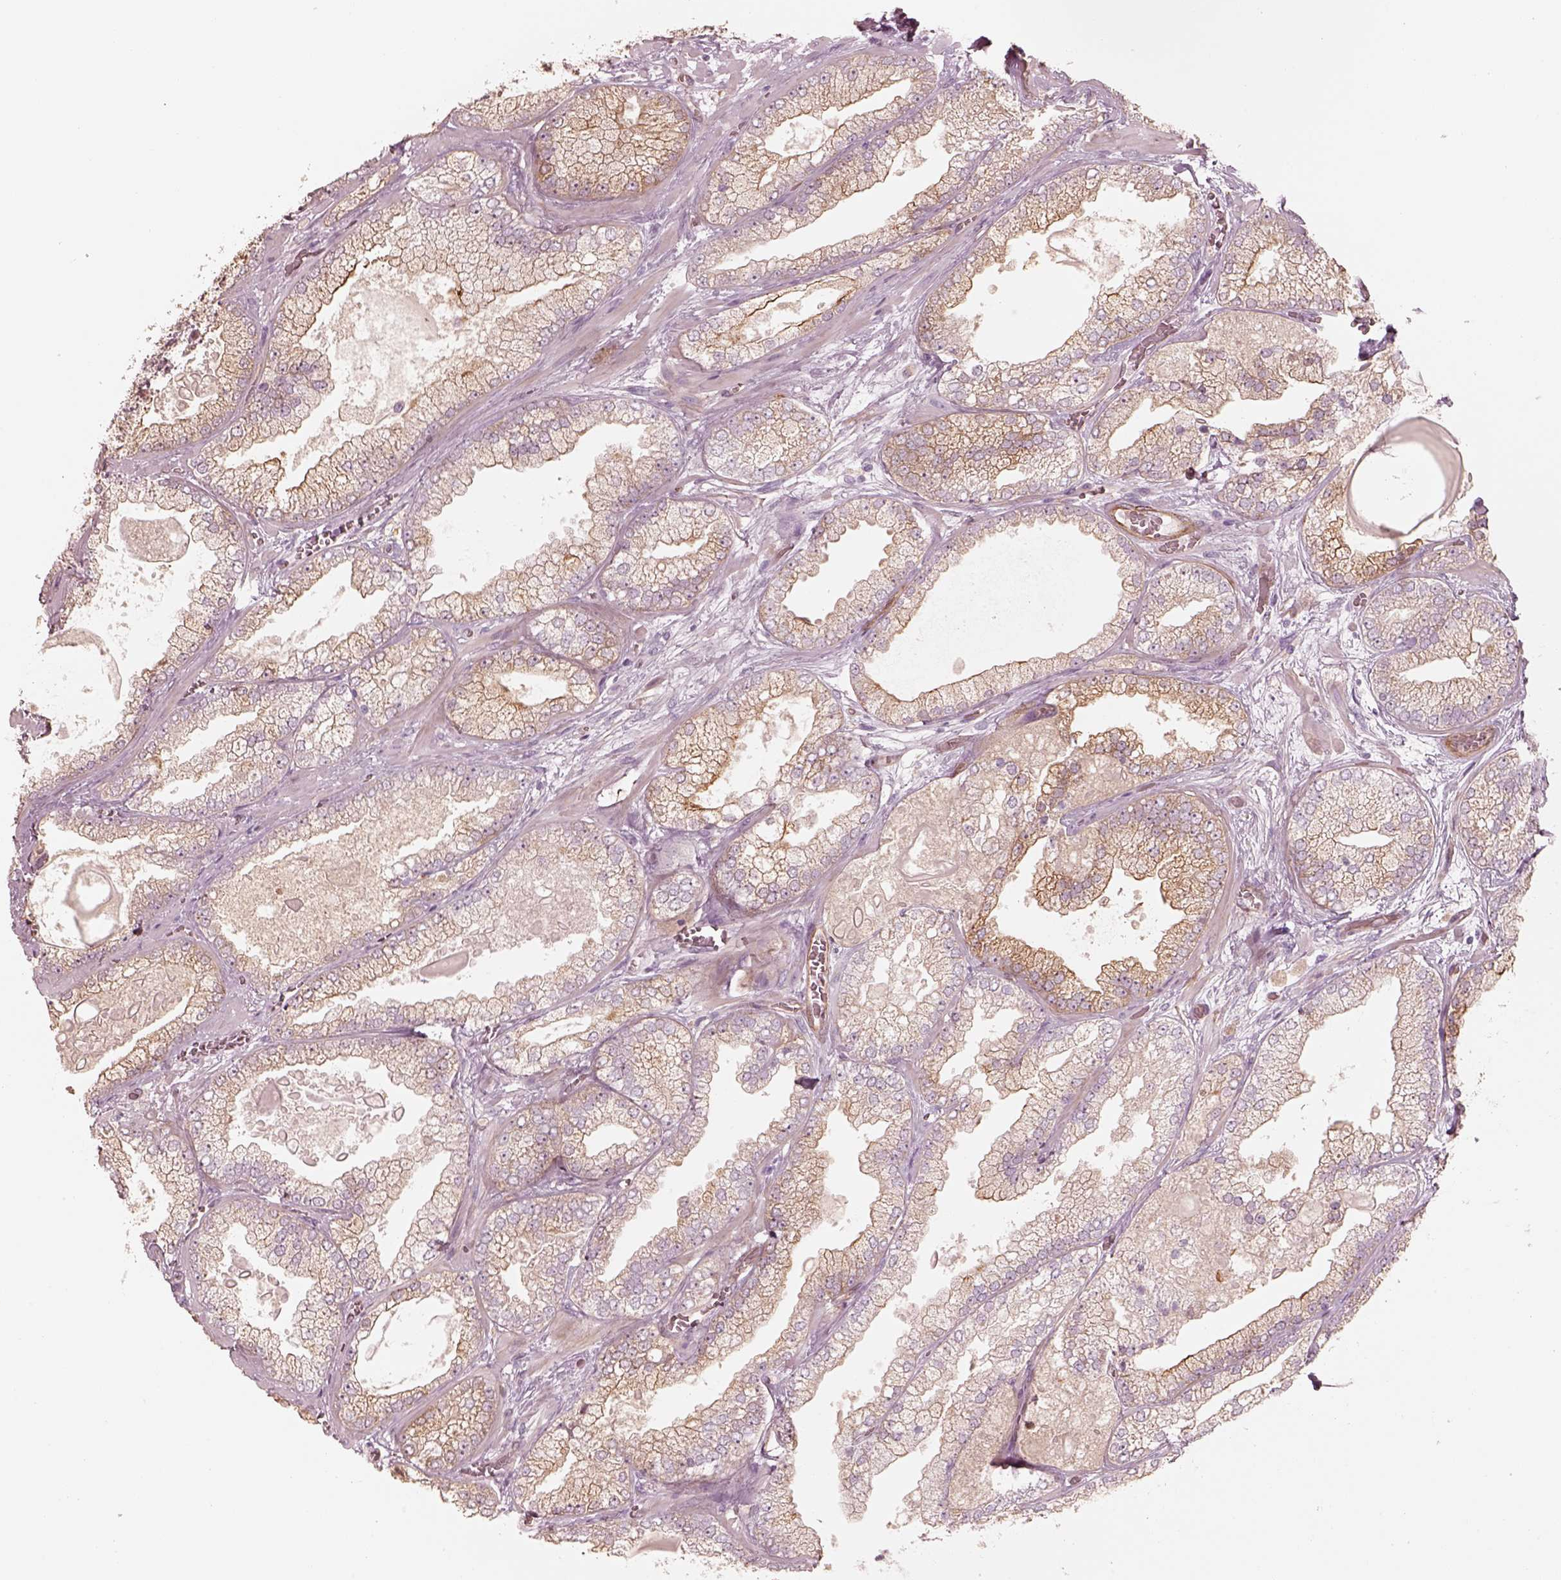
{"staining": {"intensity": "weak", "quantity": "25%-75%", "location": "cytoplasmic/membranous"}, "tissue": "prostate cancer", "cell_type": "Tumor cells", "image_type": "cancer", "snomed": [{"axis": "morphology", "description": "Adenocarcinoma, Low grade"}, {"axis": "topography", "description": "Prostate"}], "caption": "This is a histology image of immunohistochemistry staining of prostate cancer (adenocarcinoma (low-grade)), which shows weak positivity in the cytoplasmic/membranous of tumor cells.", "gene": "CRYM", "patient": {"sex": "male", "age": 57}}